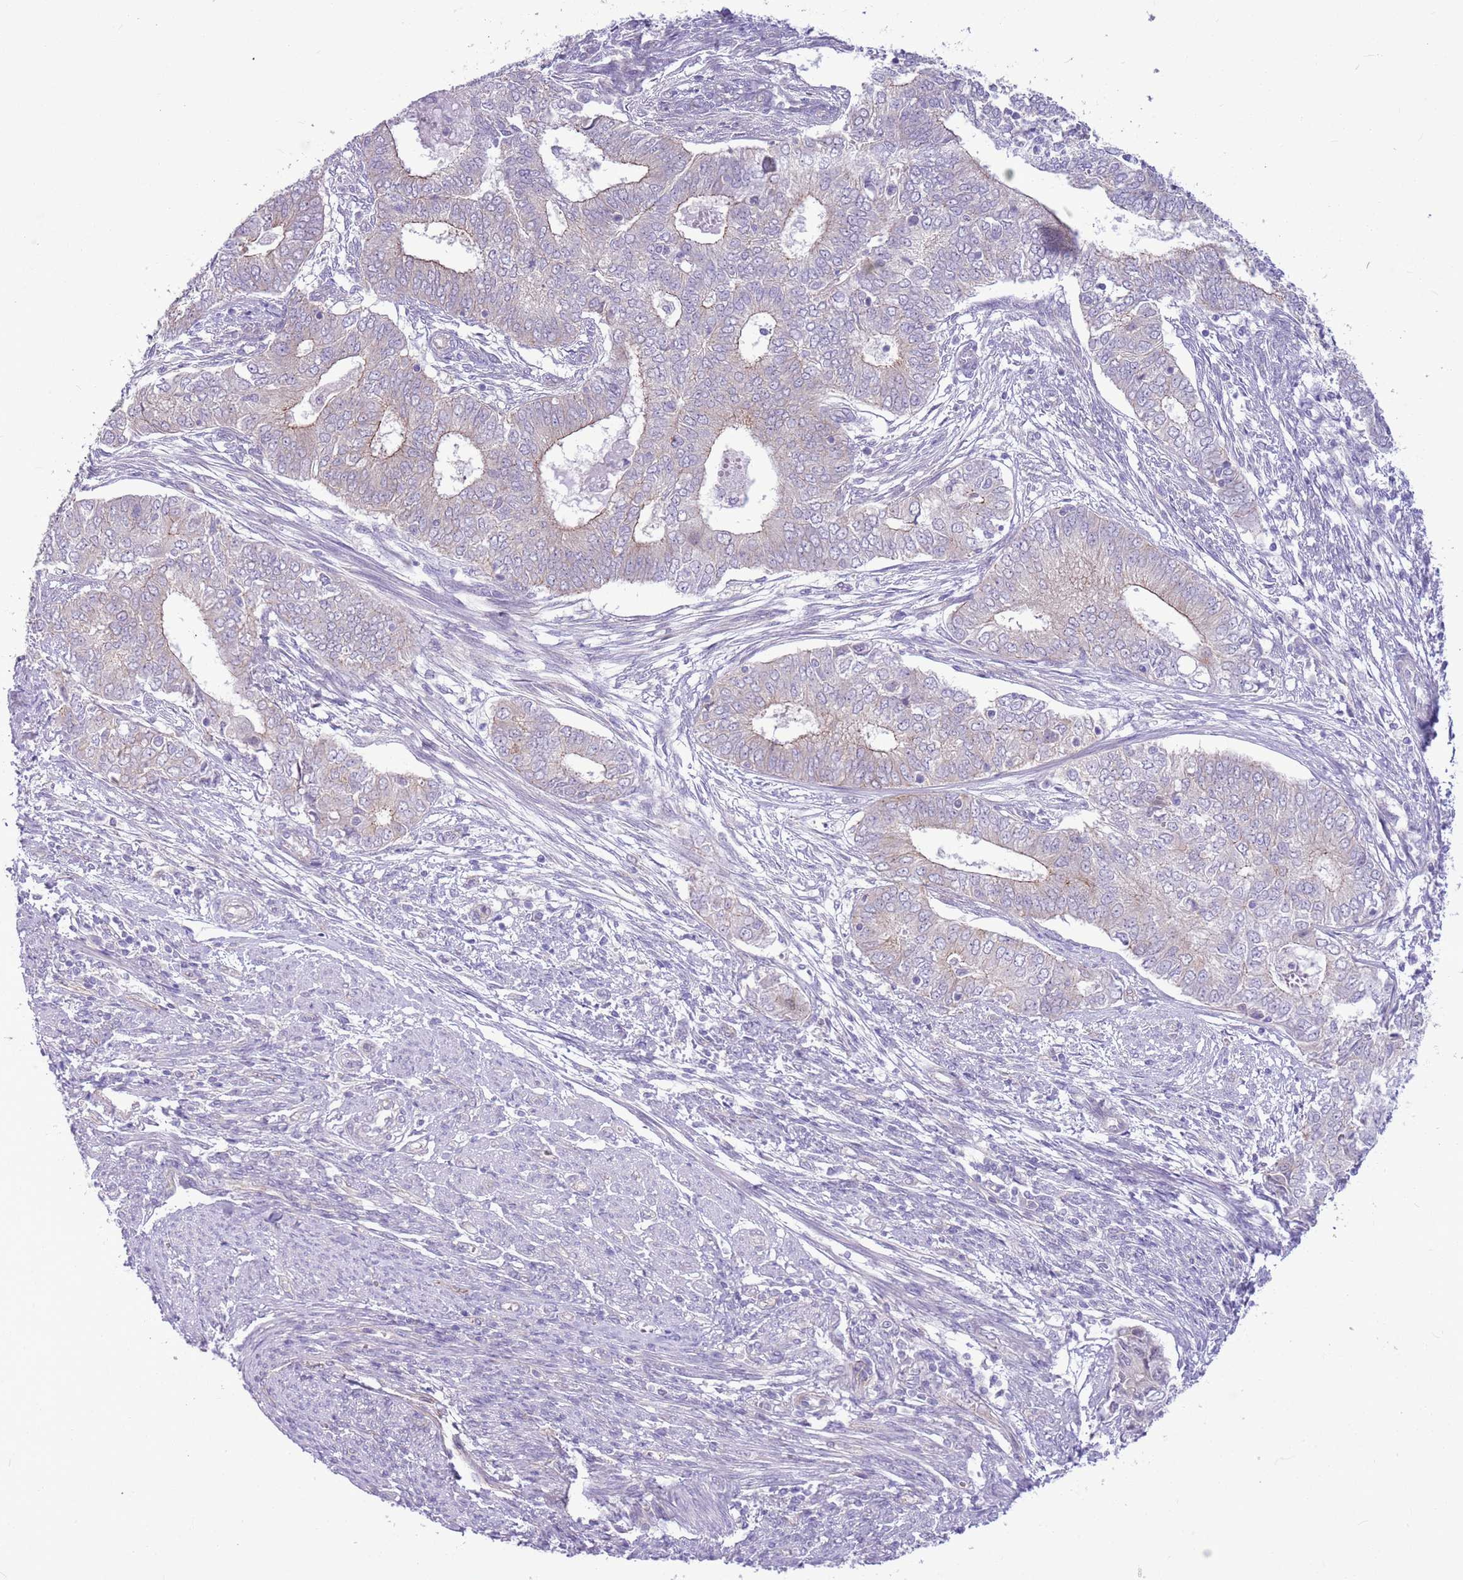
{"staining": {"intensity": "weak", "quantity": "<25%", "location": "cytoplasmic/membranous"}, "tissue": "endometrial cancer", "cell_type": "Tumor cells", "image_type": "cancer", "snomed": [{"axis": "morphology", "description": "Adenocarcinoma, NOS"}, {"axis": "topography", "description": "Endometrium"}], "caption": "An IHC micrograph of endometrial cancer is shown. There is no staining in tumor cells of endometrial cancer. (IHC, brightfield microscopy, high magnification).", "gene": "PARP8", "patient": {"sex": "female", "age": 62}}